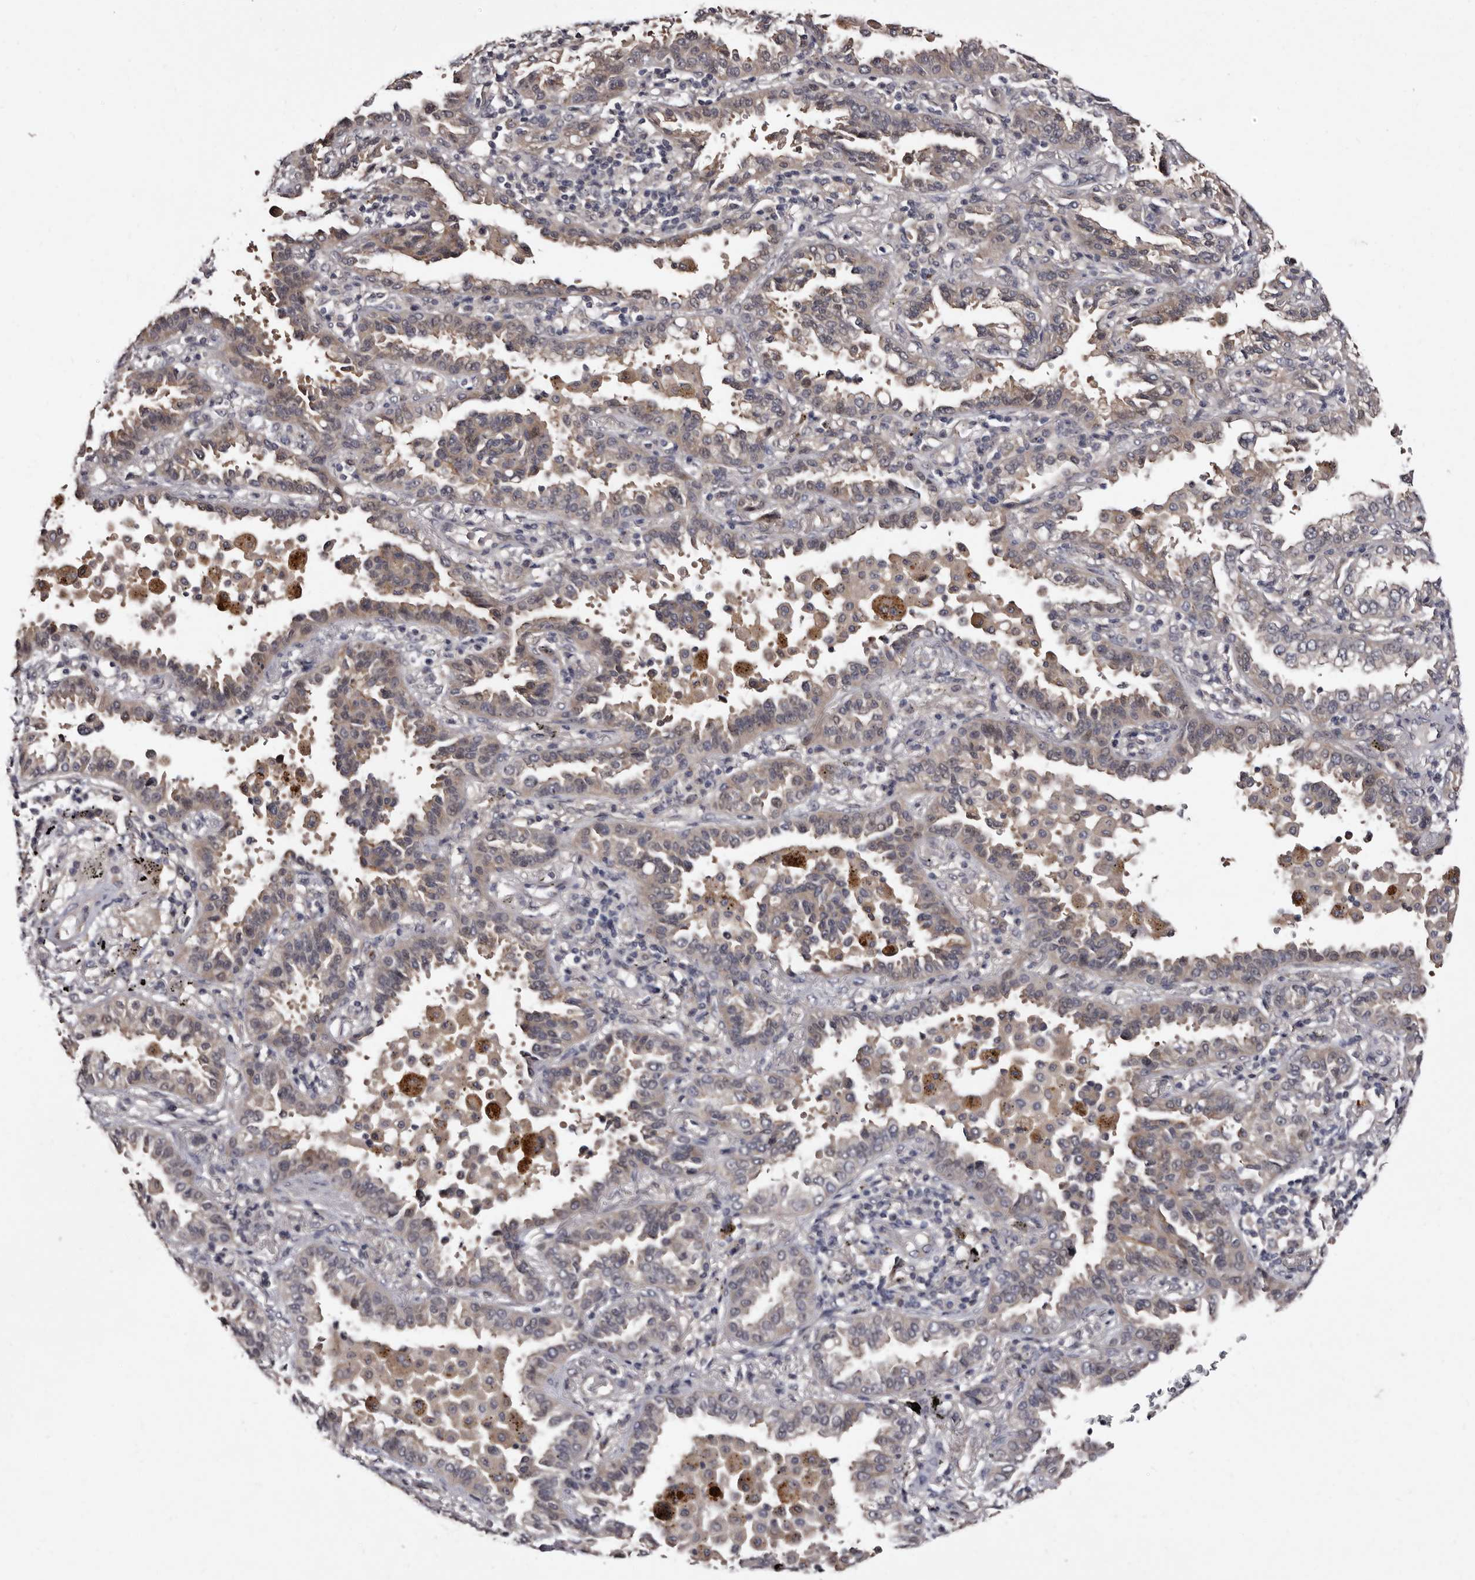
{"staining": {"intensity": "weak", "quantity": ">75%", "location": "cytoplasmic/membranous"}, "tissue": "lung cancer", "cell_type": "Tumor cells", "image_type": "cancer", "snomed": [{"axis": "morphology", "description": "Normal tissue, NOS"}, {"axis": "morphology", "description": "Adenocarcinoma, NOS"}, {"axis": "topography", "description": "Lung"}], "caption": "Protein expression analysis of lung adenocarcinoma demonstrates weak cytoplasmic/membranous staining in about >75% of tumor cells. (Stains: DAB in brown, nuclei in blue, Microscopy: brightfield microscopy at high magnification).", "gene": "LANCL2", "patient": {"sex": "male", "age": 59}}